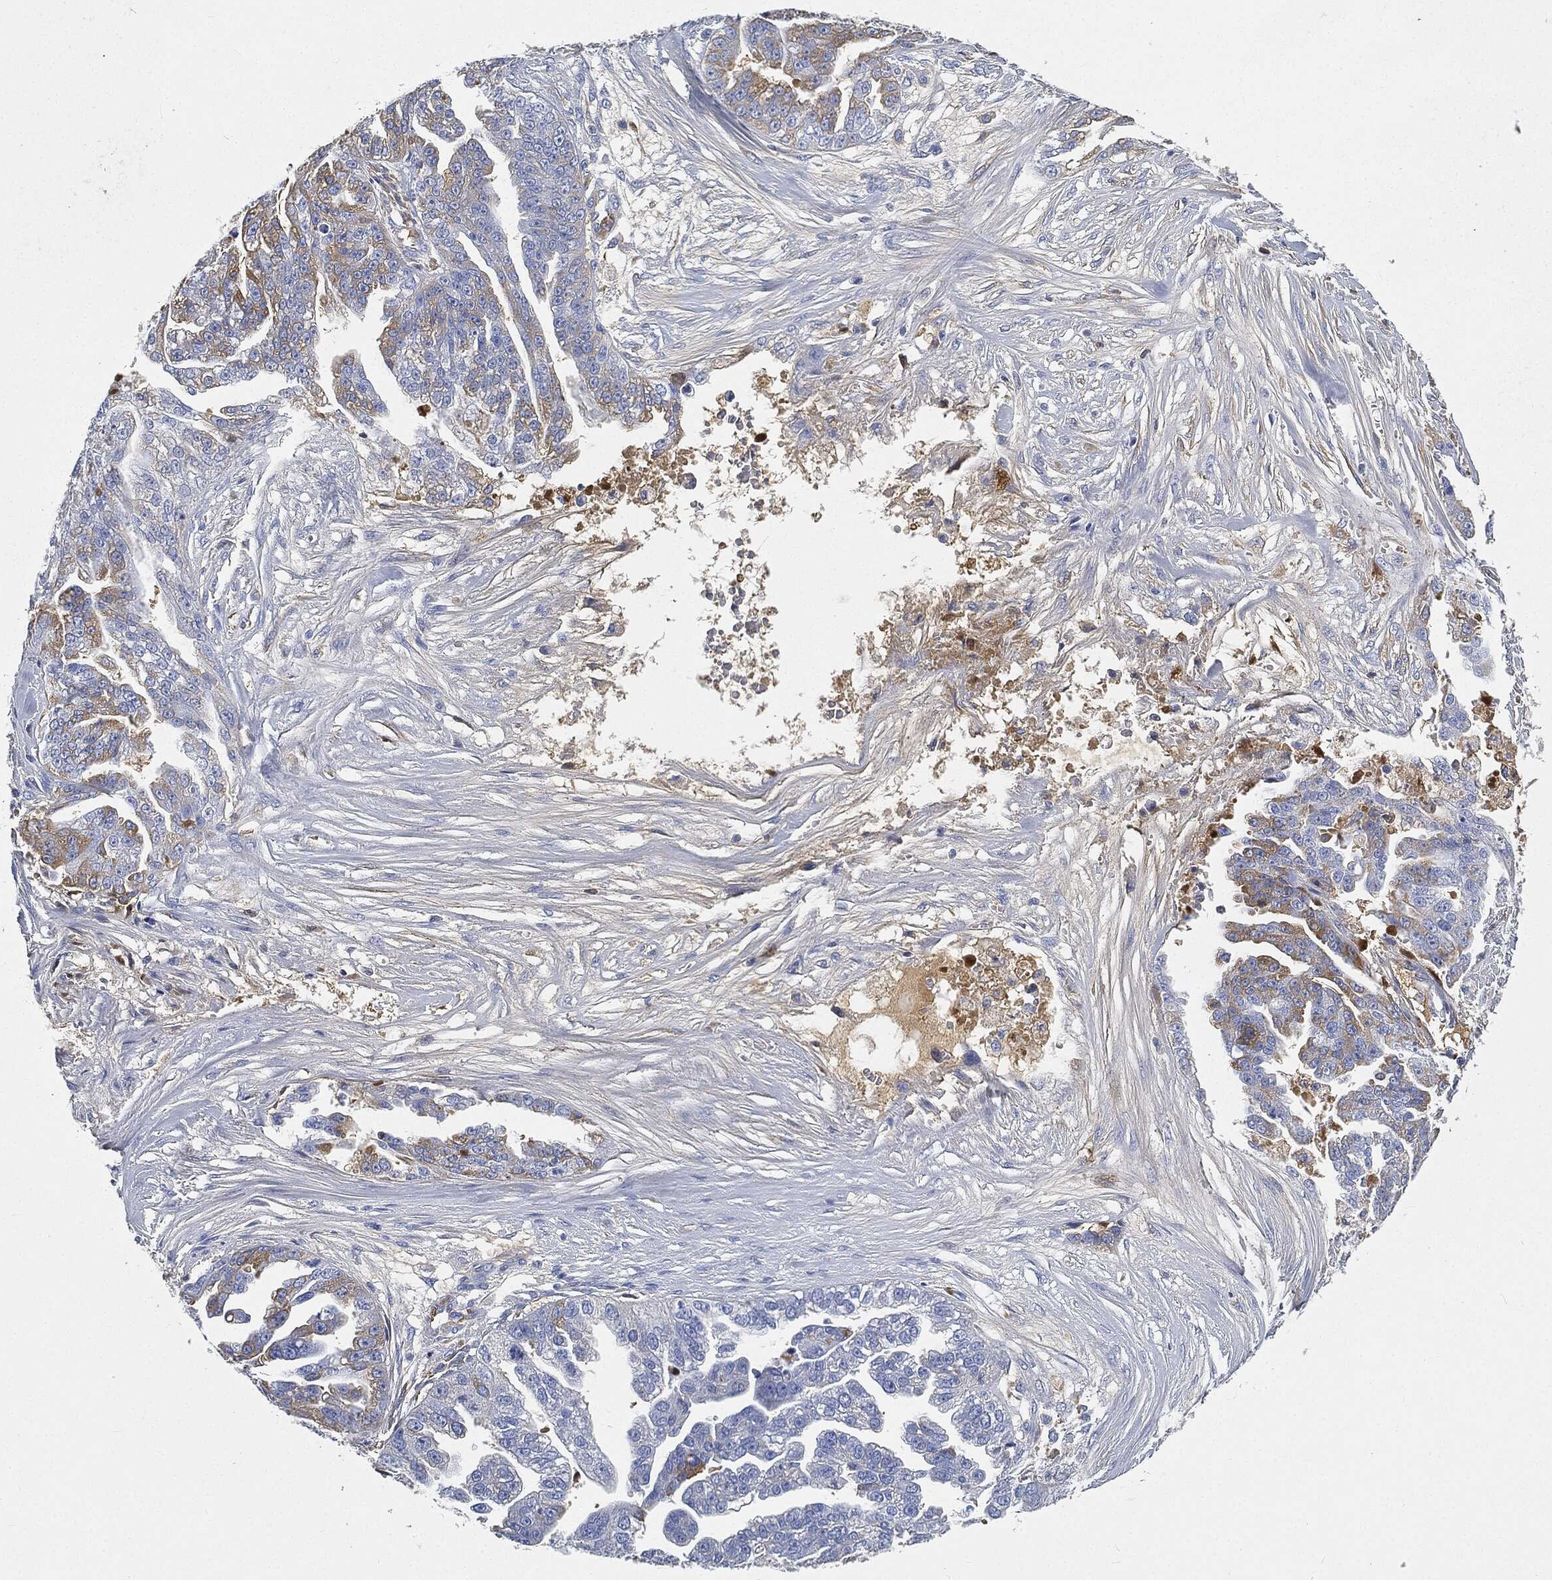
{"staining": {"intensity": "weak", "quantity": "<25%", "location": "cytoplasmic/membranous"}, "tissue": "ovarian cancer", "cell_type": "Tumor cells", "image_type": "cancer", "snomed": [{"axis": "morphology", "description": "Cystadenocarcinoma, serous, NOS"}, {"axis": "topography", "description": "Ovary"}], "caption": "A histopathology image of ovarian serous cystadenocarcinoma stained for a protein shows no brown staining in tumor cells.", "gene": "IGLV6-57", "patient": {"sex": "female", "age": 58}}